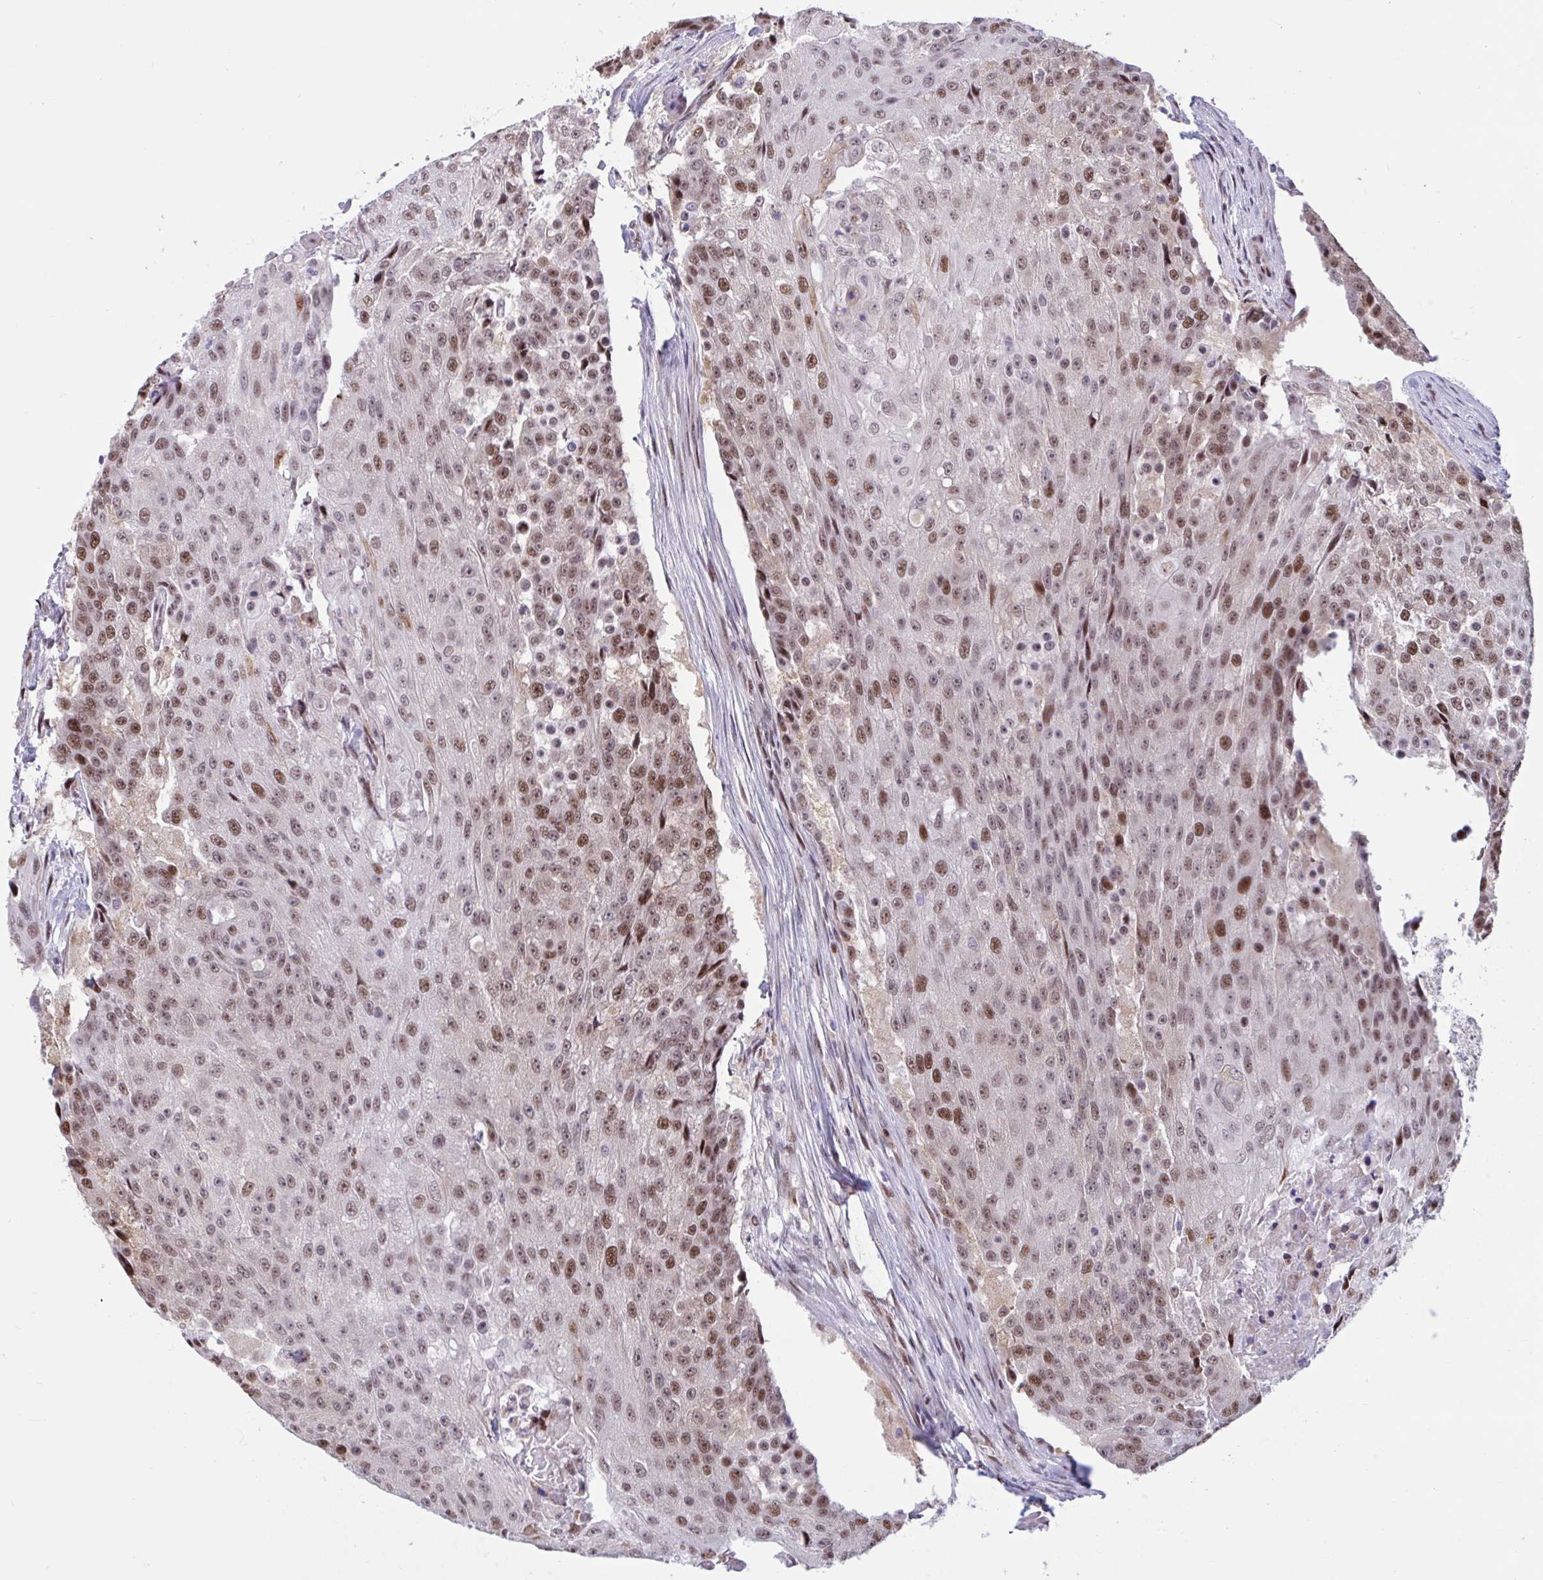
{"staining": {"intensity": "moderate", "quantity": ">75%", "location": "nuclear"}, "tissue": "urothelial cancer", "cell_type": "Tumor cells", "image_type": "cancer", "snomed": [{"axis": "morphology", "description": "Urothelial carcinoma, High grade"}, {"axis": "topography", "description": "Urinary bladder"}], "caption": "A high-resolution image shows IHC staining of high-grade urothelial carcinoma, which reveals moderate nuclear positivity in approximately >75% of tumor cells.", "gene": "RBL1", "patient": {"sex": "female", "age": 63}}